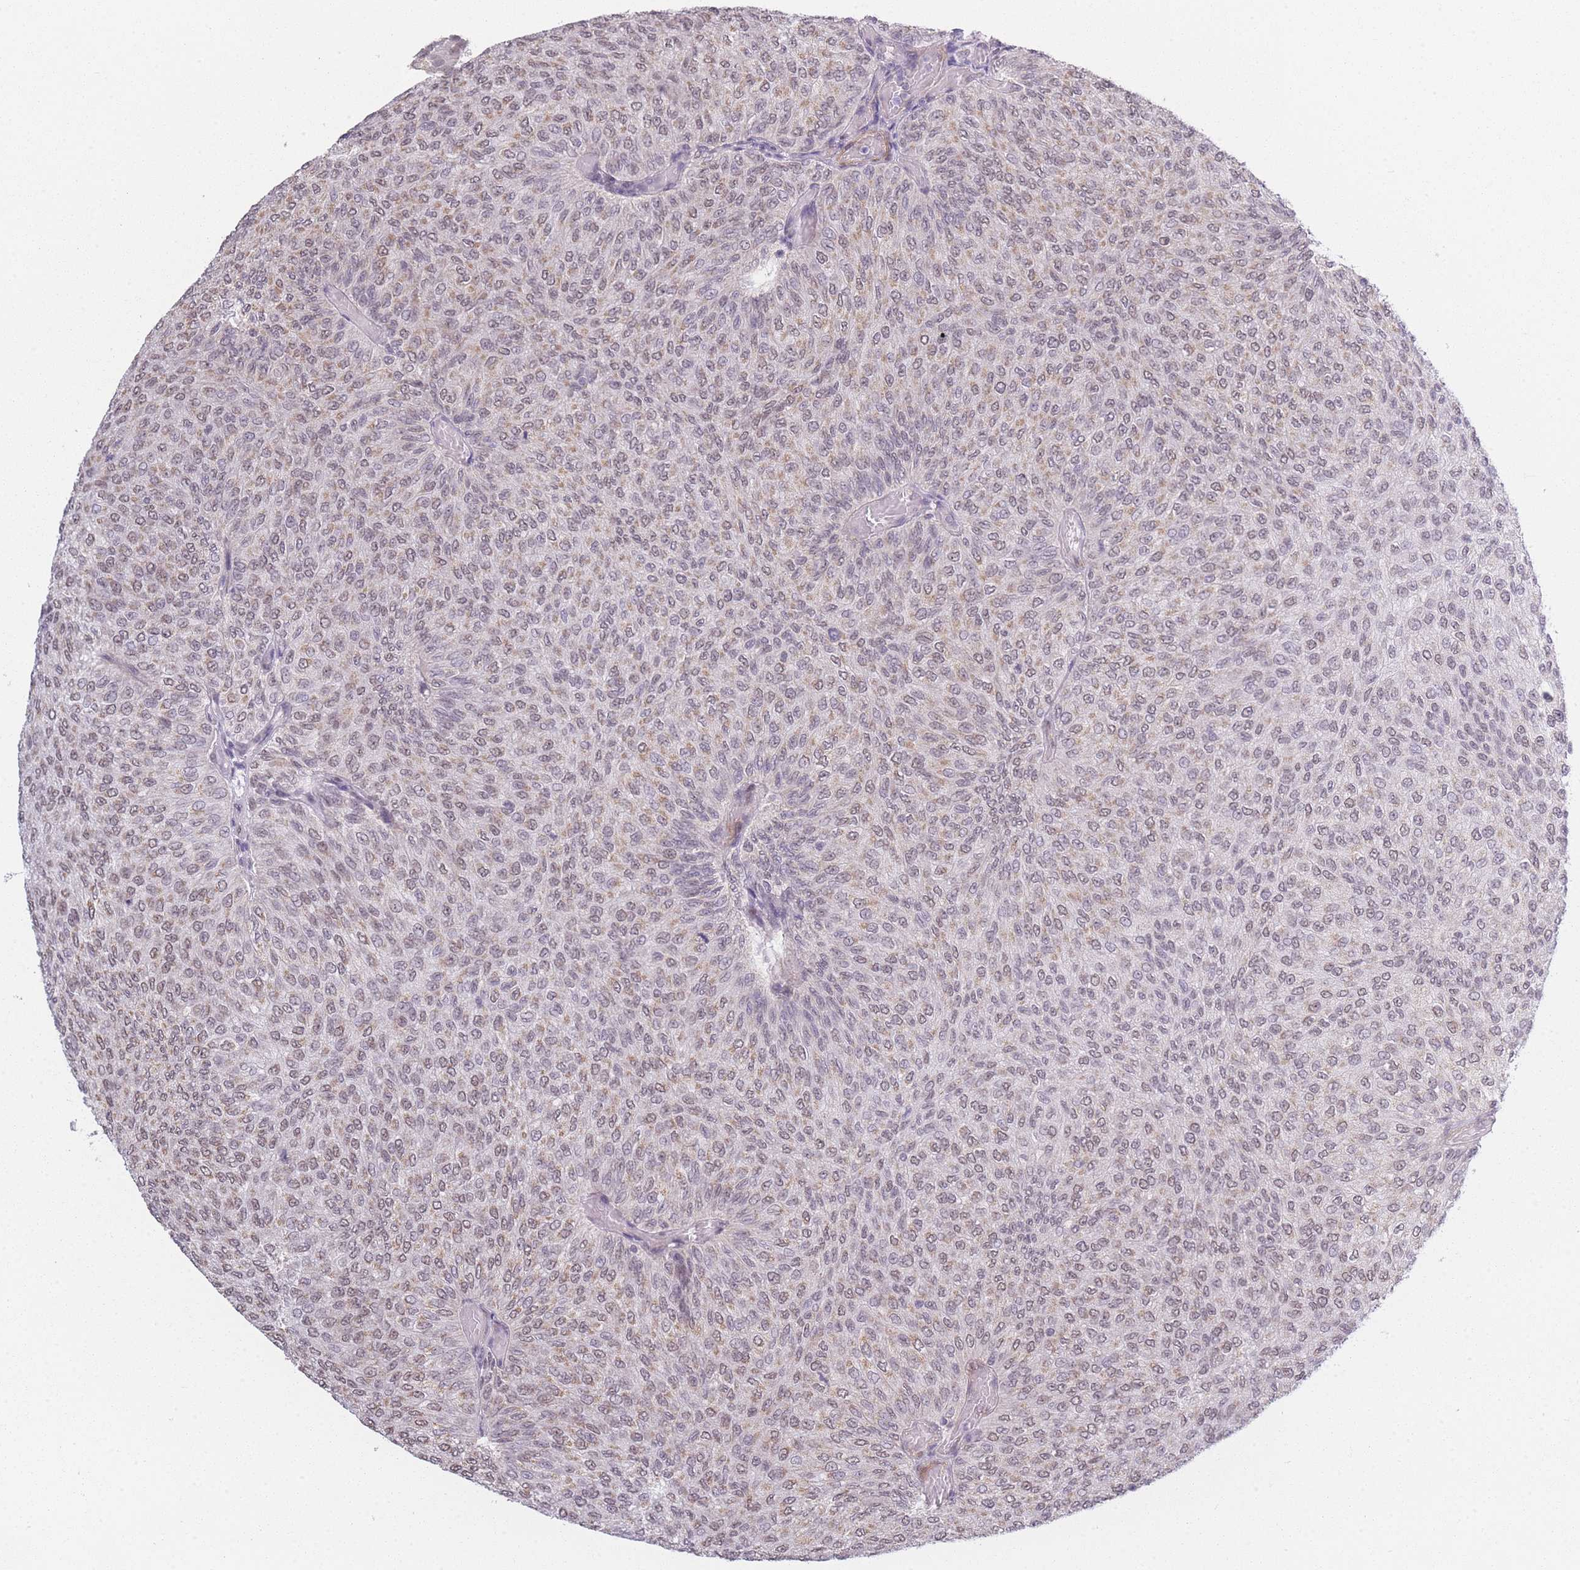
{"staining": {"intensity": "weak", "quantity": "25%-75%", "location": "nuclear"}, "tissue": "urothelial cancer", "cell_type": "Tumor cells", "image_type": "cancer", "snomed": [{"axis": "morphology", "description": "Urothelial carcinoma, Low grade"}, {"axis": "topography", "description": "Urinary bladder"}], "caption": "Approximately 25%-75% of tumor cells in urothelial cancer show weak nuclear protein expression as visualized by brown immunohistochemical staining.", "gene": "SIN3B", "patient": {"sex": "male", "age": 78}}